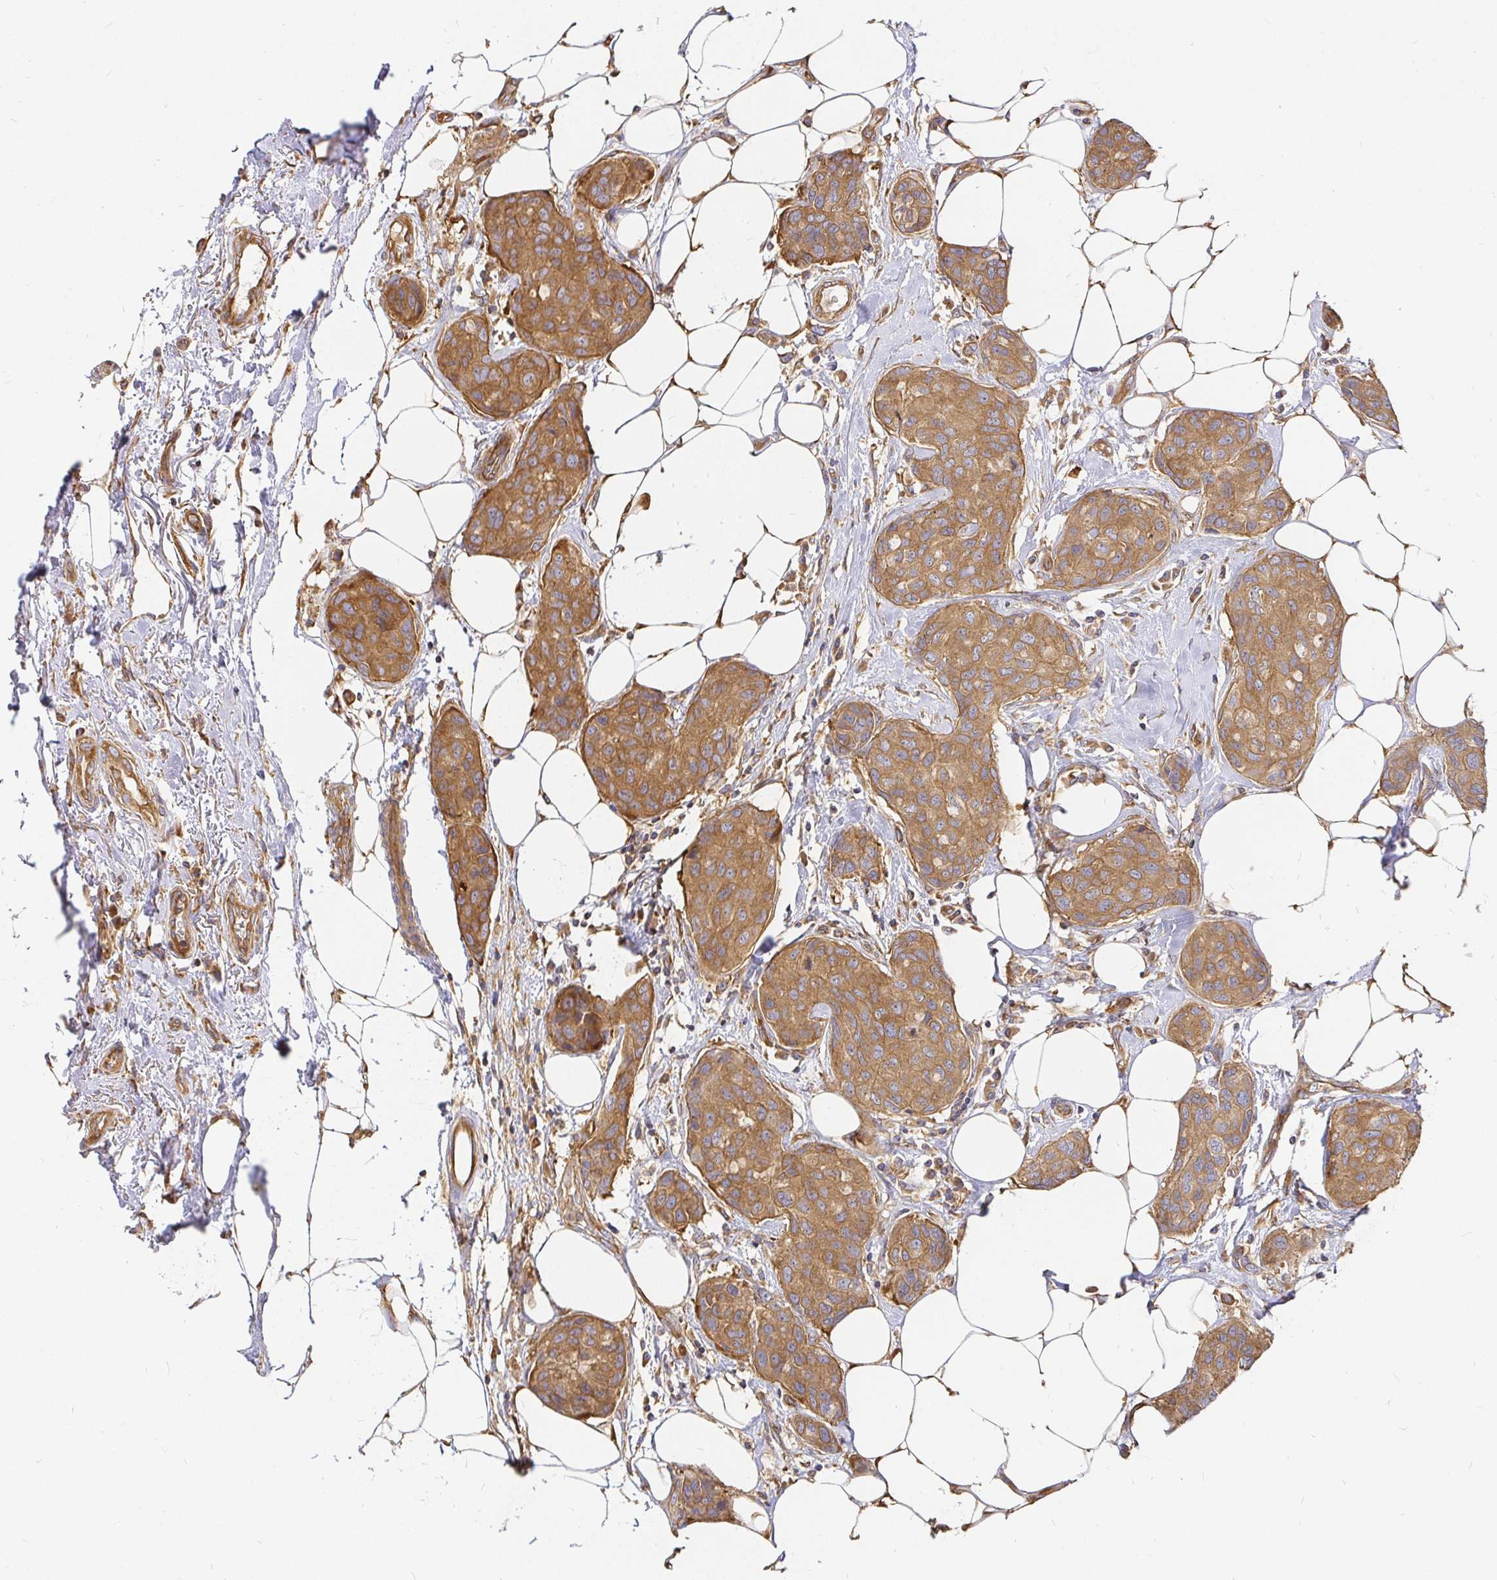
{"staining": {"intensity": "moderate", "quantity": ">75%", "location": "cytoplasmic/membranous"}, "tissue": "breast cancer", "cell_type": "Tumor cells", "image_type": "cancer", "snomed": [{"axis": "morphology", "description": "Duct carcinoma"}, {"axis": "topography", "description": "Breast"}], "caption": "Immunohistochemical staining of human breast invasive ductal carcinoma displays moderate cytoplasmic/membranous protein staining in about >75% of tumor cells.", "gene": "KIF5B", "patient": {"sex": "female", "age": 80}}